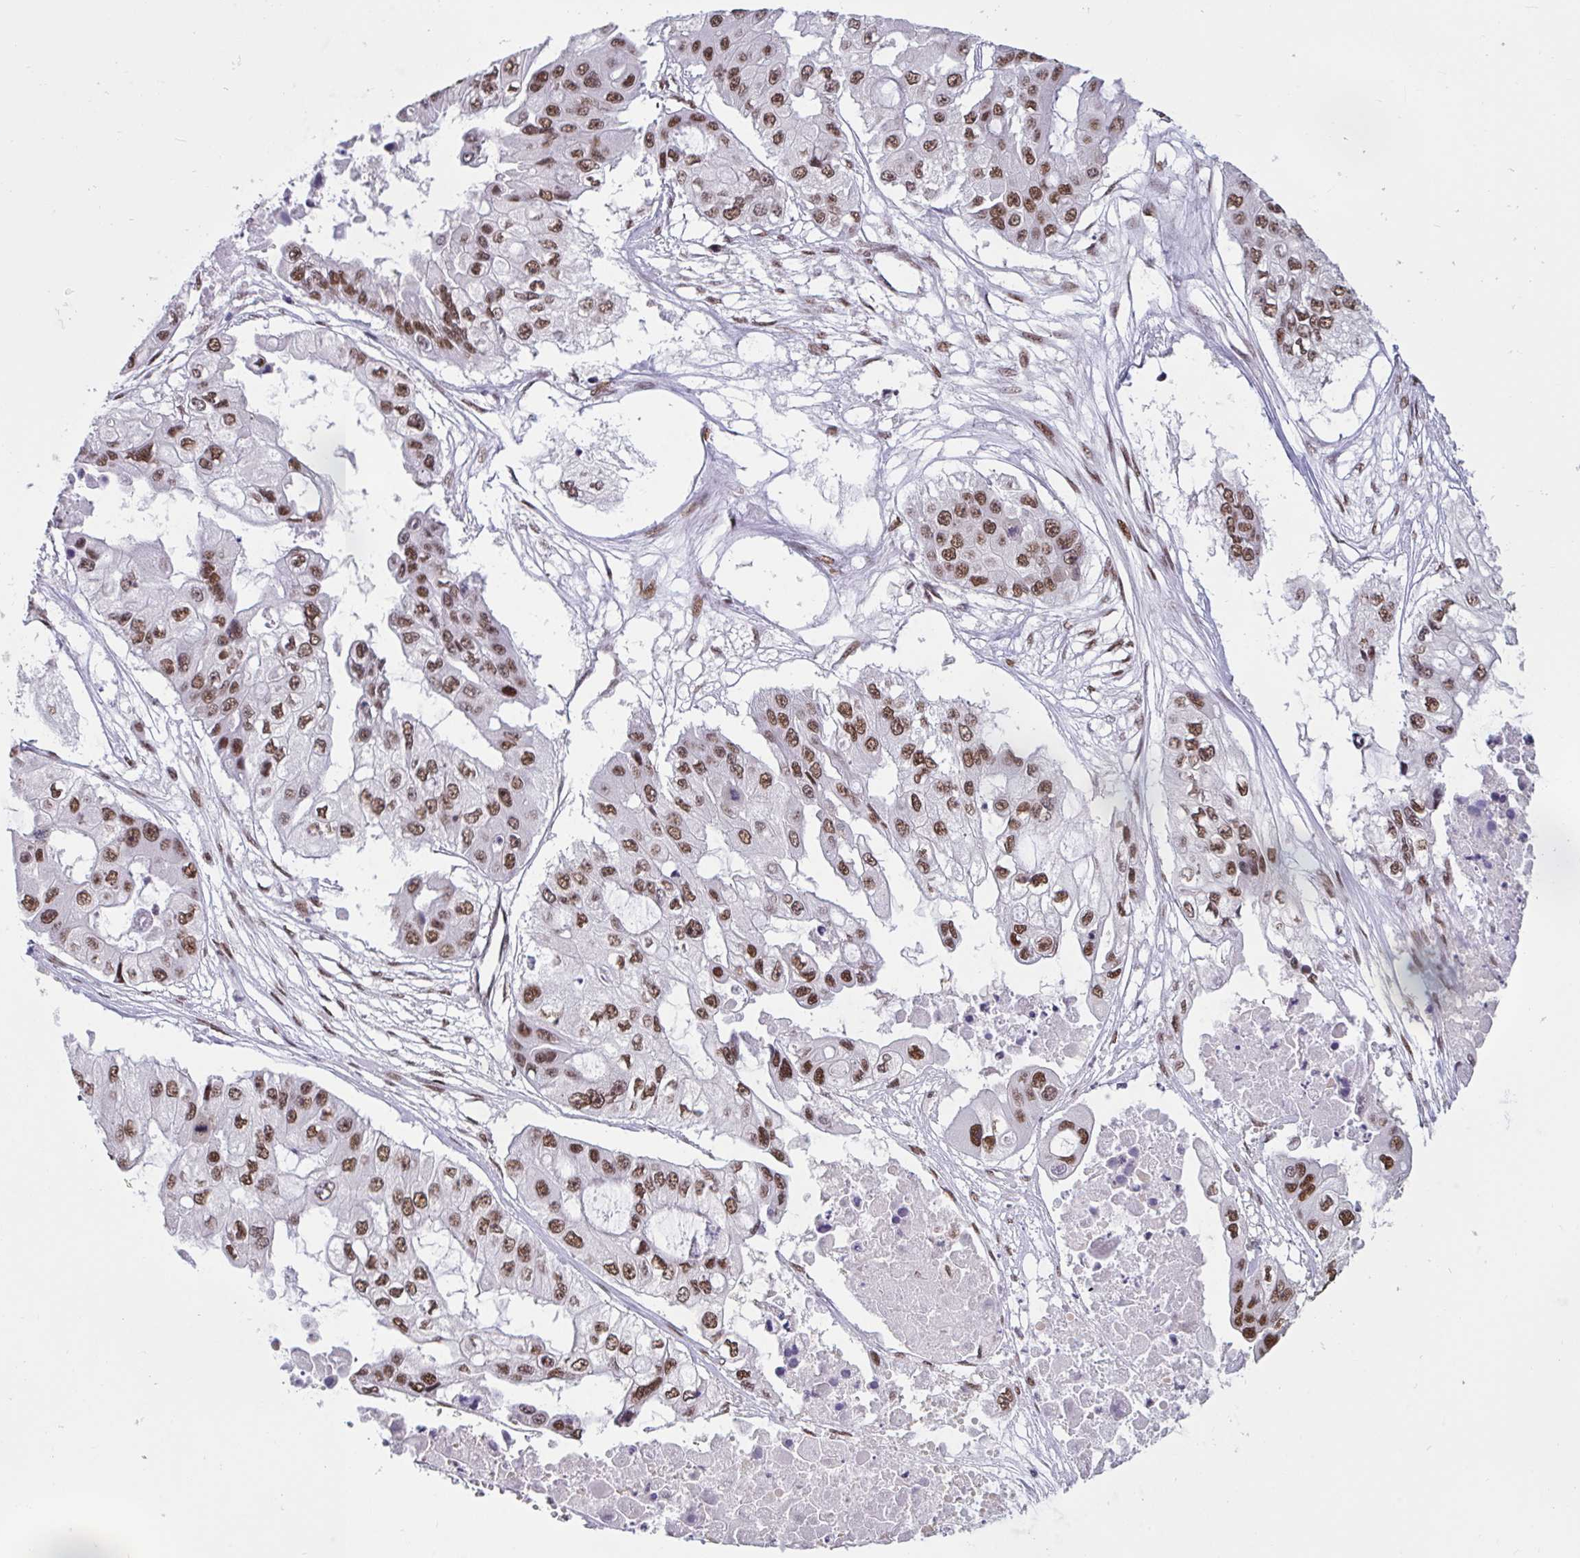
{"staining": {"intensity": "moderate", "quantity": ">75%", "location": "nuclear"}, "tissue": "ovarian cancer", "cell_type": "Tumor cells", "image_type": "cancer", "snomed": [{"axis": "morphology", "description": "Cystadenocarcinoma, serous, NOS"}, {"axis": "topography", "description": "Ovary"}], "caption": "The histopathology image demonstrates staining of ovarian serous cystadenocarcinoma, revealing moderate nuclear protein positivity (brown color) within tumor cells.", "gene": "CBFA2T2", "patient": {"sex": "female", "age": 56}}